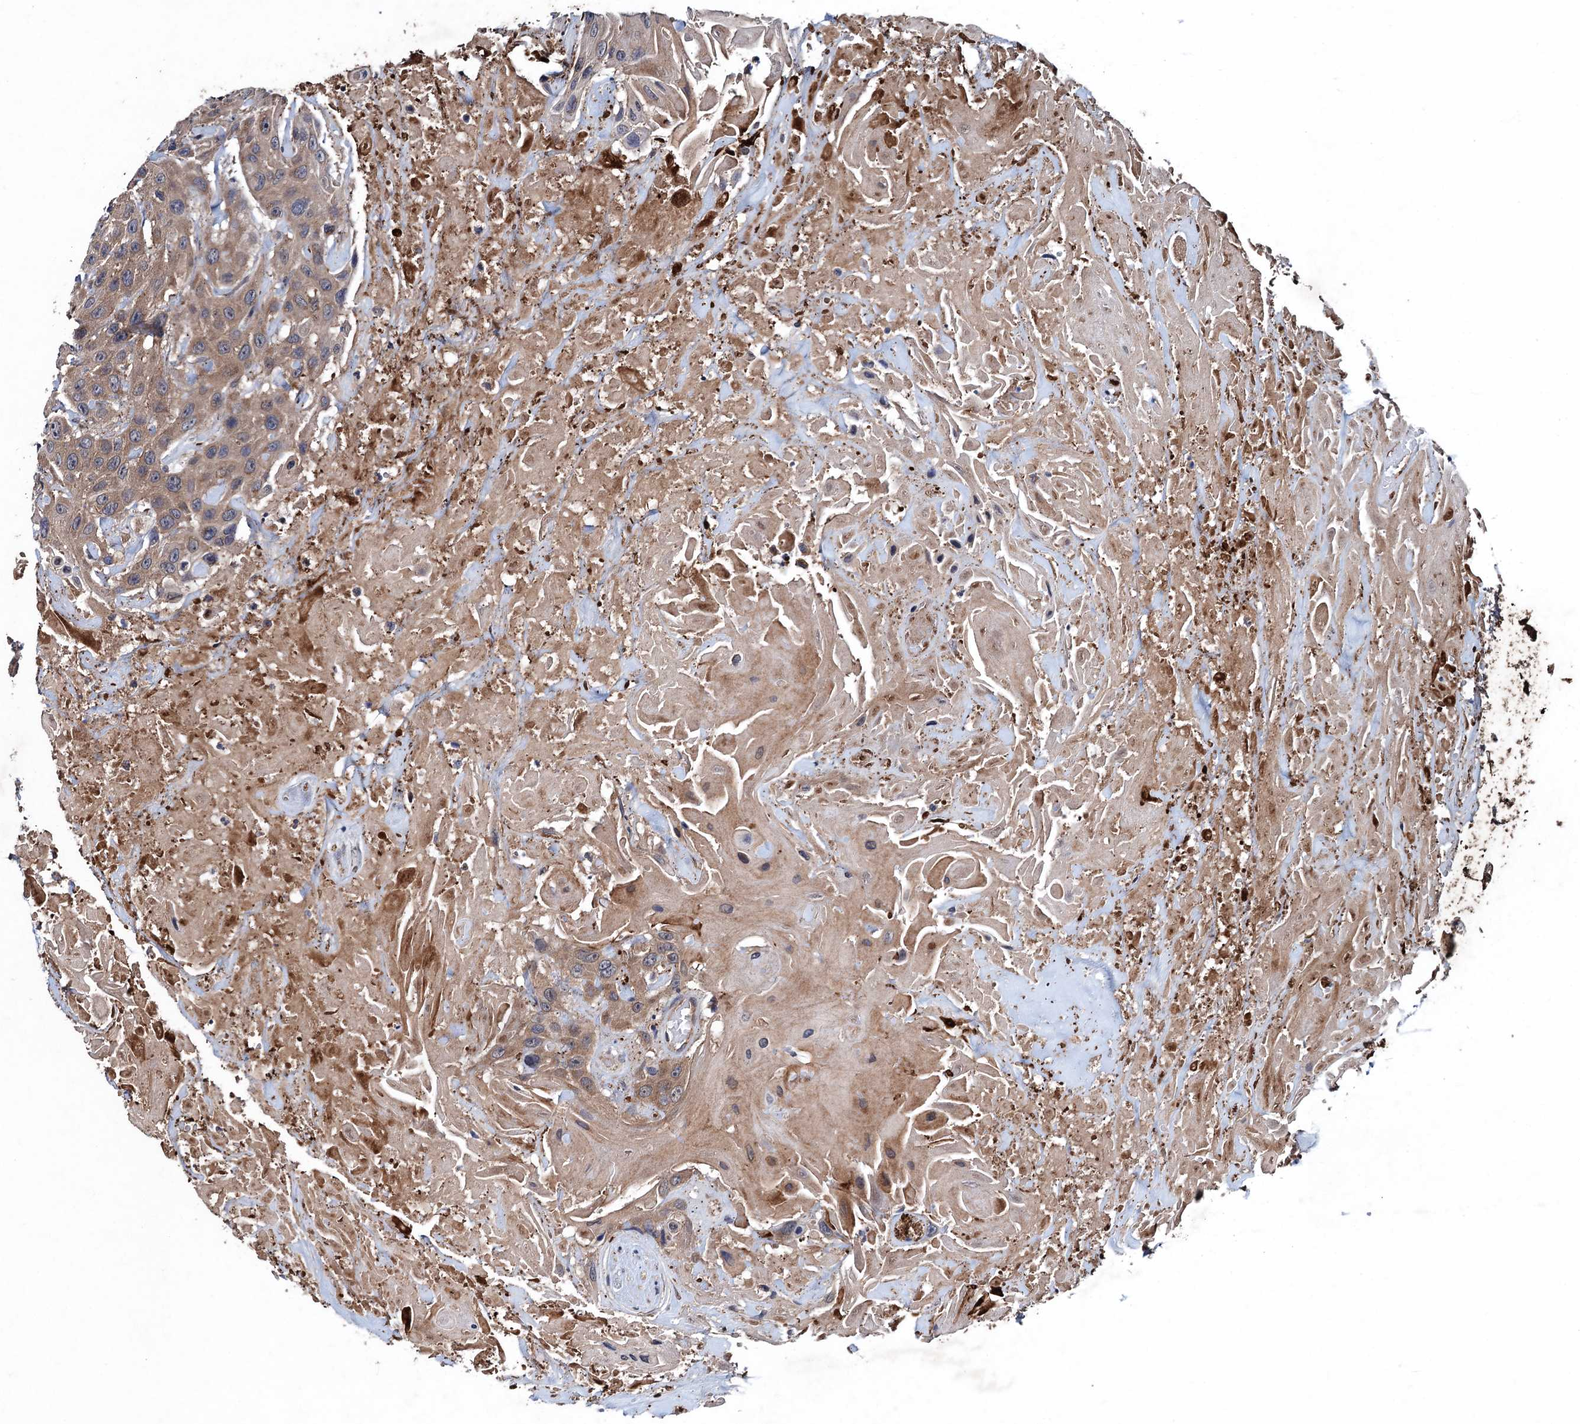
{"staining": {"intensity": "moderate", "quantity": ">75%", "location": "cytoplasmic/membranous"}, "tissue": "head and neck cancer", "cell_type": "Tumor cells", "image_type": "cancer", "snomed": [{"axis": "morphology", "description": "Squamous cell carcinoma, NOS"}, {"axis": "topography", "description": "Head-Neck"}], "caption": "High-power microscopy captured an IHC image of head and neck cancer, revealing moderate cytoplasmic/membranous positivity in about >75% of tumor cells.", "gene": "BLTP3B", "patient": {"sex": "male", "age": 81}}